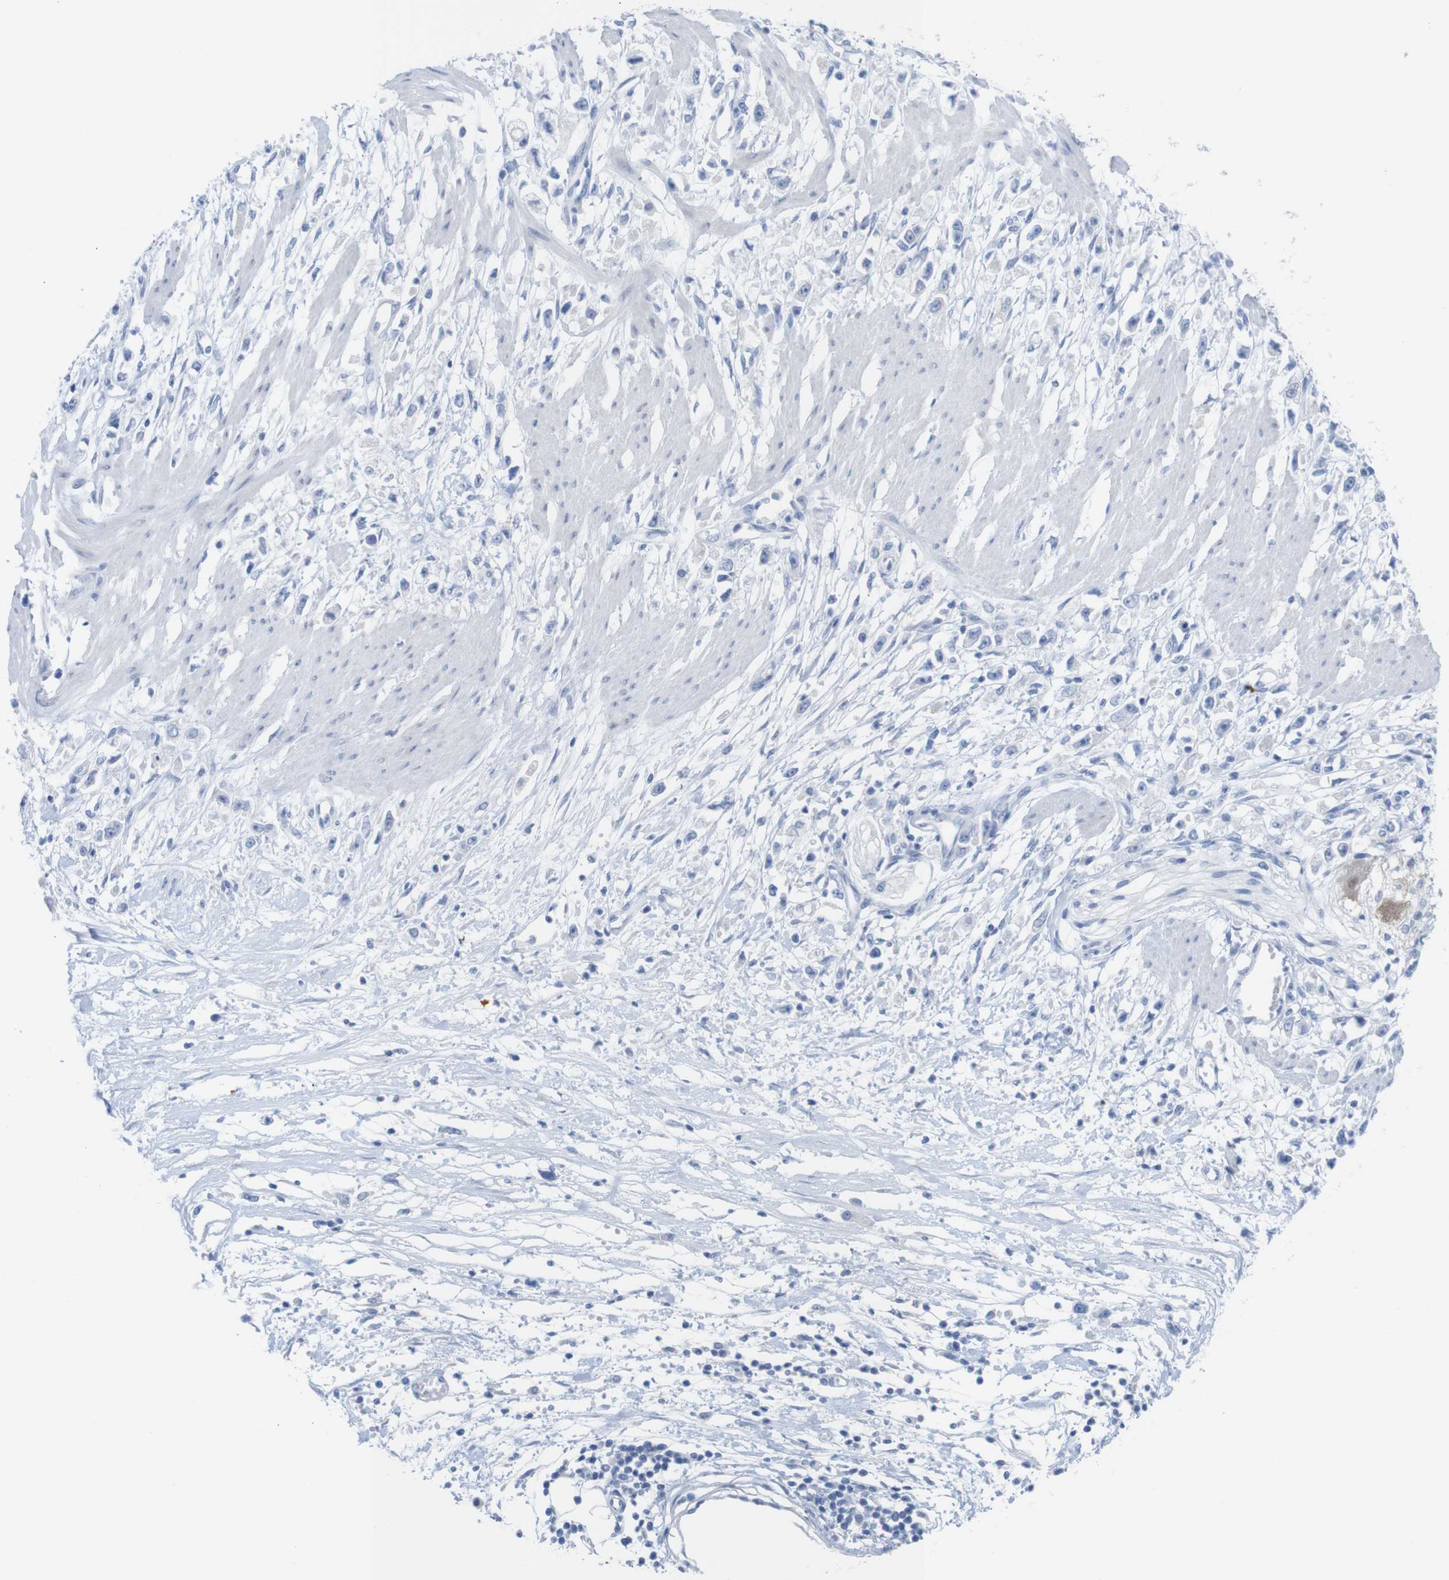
{"staining": {"intensity": "negative", "quantity": "none", "location": "none"}, "tissue": "stomach cancer", "cell_type": "Tumor cells", "image_type": "cancer", "snomed": [{"axis": "morphology", "description": "Adenocarcinoma, NOS"}, {"axis": "topography", "description": "Stomach"}], "caption": "Immunohistochemical staining of stomach cancer reveals no significant staining in tumor cells.", "gene": "PNMA1", "patient": {"sex": "female", "age": 59}}